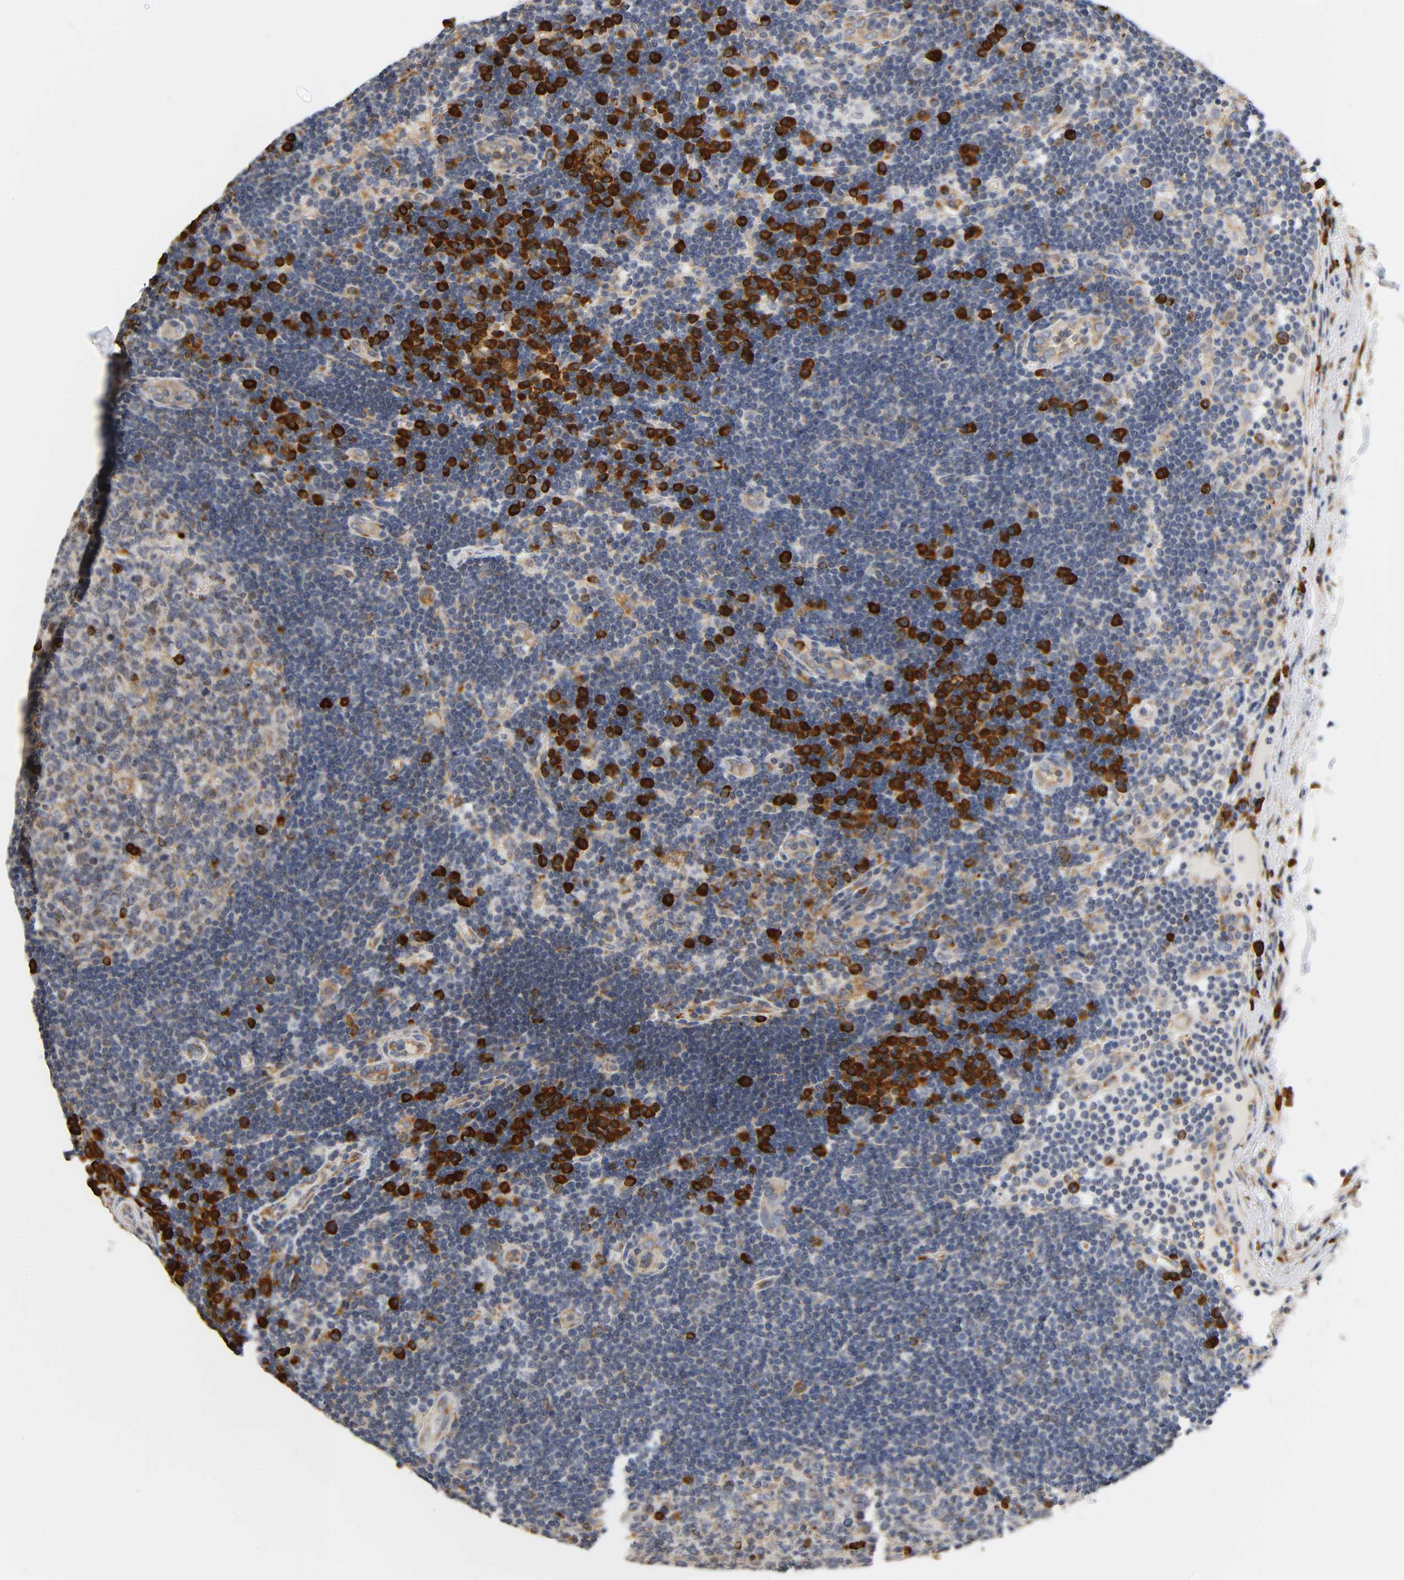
{"staining": {"intensity": "weak", "quantity": ">75%", "location": "cytoplasmic/membranous"}, "tissue": "lymph node", "cell_type": "Germinal center cells", "image_type": "normal", "snomed": [{"axis": "morphology", "description": "Normal tissue, NOS"}, {"axis": "morphology", "description": "Squamous cell carcinoma, metastatic, NOS"}, {"axis": "topography", "description": "Lymph node"}], "caption": "The histopathology image demonstrates immunohistochemical staining of benign lymph node. There is weak cytoplasmic/membranous staining is identified in approximately >75% of germinal center cells.", "gene": "UCKL1", "patient": {"sex": "female", "age": 53}}